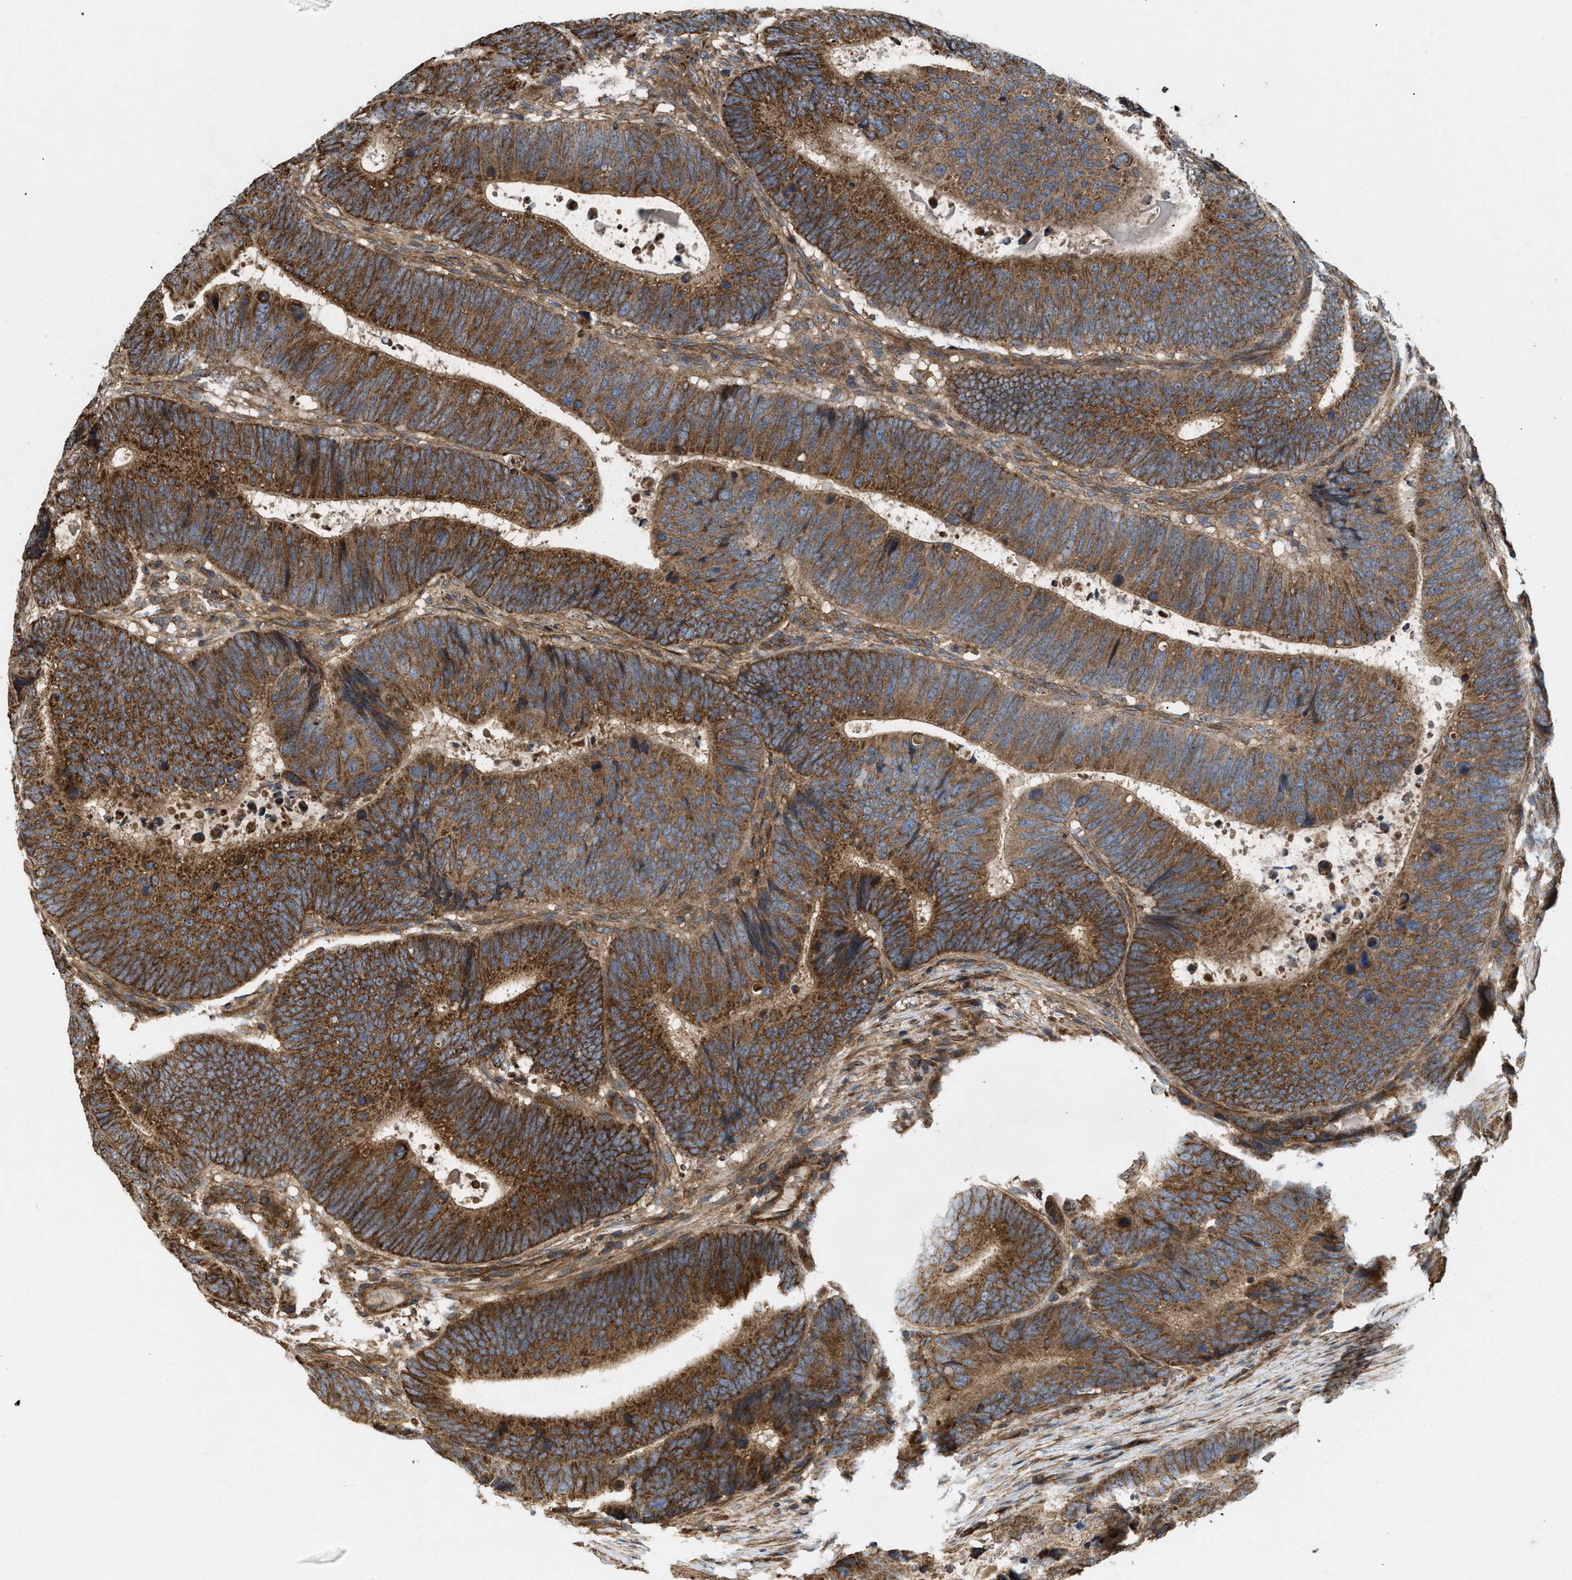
{"staining": {"intensity": "strong", "quantity": ">75%", "location": "cytoplasmic/membranous"}, "tissue": "colorectal cancer", "cell_type": "Tumor cells", "image_type": "cancer", "snomed": [{"axis": "morphology", "description": "Adenocarcinoma, NOS"}, {"axis": "topography", "description": "Colon"}], "caption": "A brown stain labels strong cytoplasmic/membranous expression of a protein in human adenocarcinoma (colorectal) tumor cells.", "gene": "GNB4", "patient": {"sex": "male", "age": 56}}